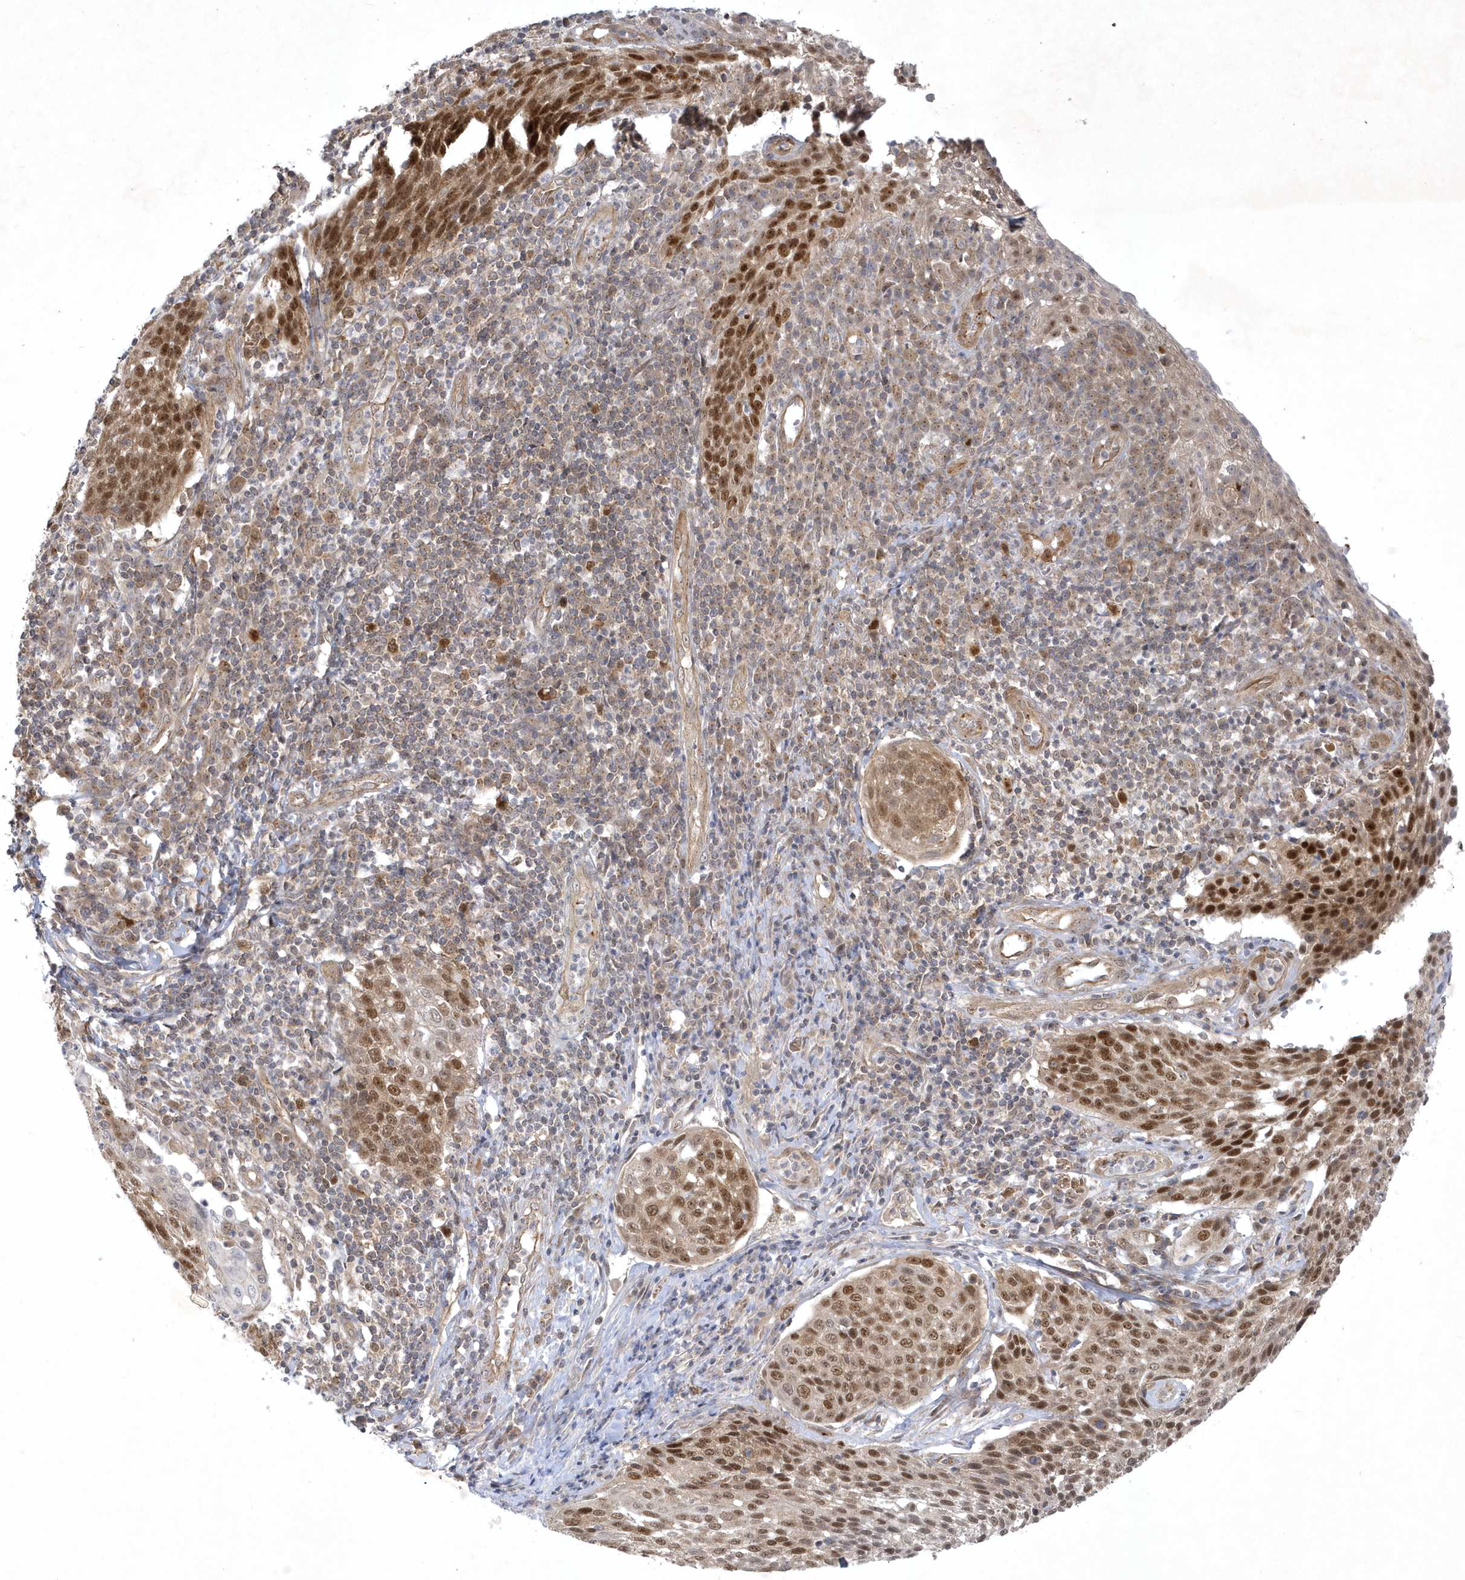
{"staining": {"intensity": "moderate", "quantity": ">75%", "location": "nuclear"}, "tissue": "cervical cancer", "cell_type": "Tumor cells", "image_type": "cancer", "snomed": [{"axis": "morphology", "description": "Squamous cell carcinoma, NOS"}, {"axis": "topography", "description": "Cervix"}], "caption": "Tumor cells show moderate nuclear staining in about >75% of cells in cervical cancer. The protein is shown in brown color, while the nuclei are stained blue.", "gene": "NAF1", "patient": {"sex": "female", "age": 34}}